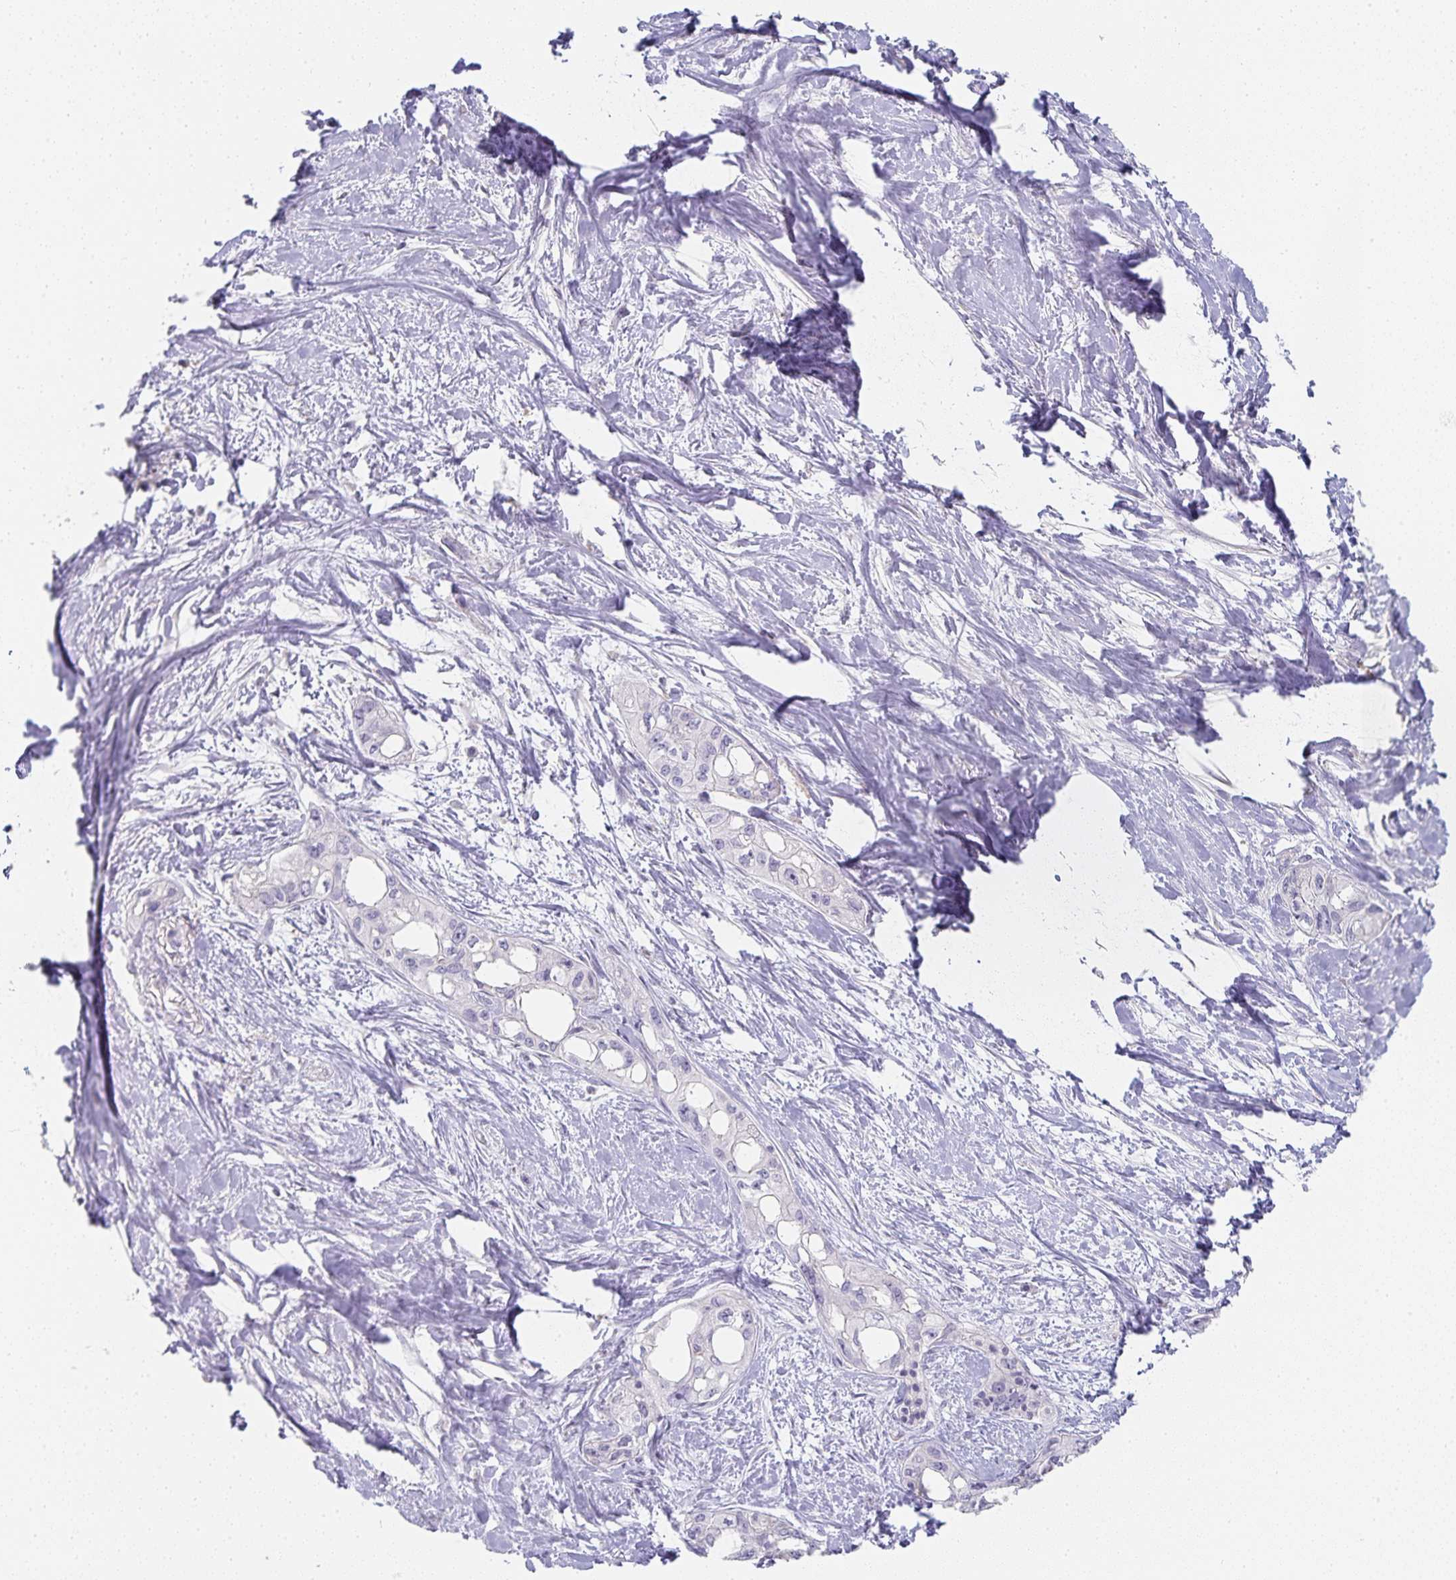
{"staining": {"intensity": "negative", "quantity": "none", "location": "none"}, "tissue": "pancreatic cancer", "cell_type": "Tumor cells", "image_type": "cancer", "snomed": [{"axis": "morphology", "description": "Adenocarcinoma, NOS"}, {"axis": "topography", "description": "Pancreas"}], "caption": "DAB (3,3'-diaminobenzidine) immunohistochemical staining of human pancreatic adenocarcinoma reveals no significant expression in tumor cells.", "gene": "GATA3", "patient": {"sex": "female", "age": 50}}